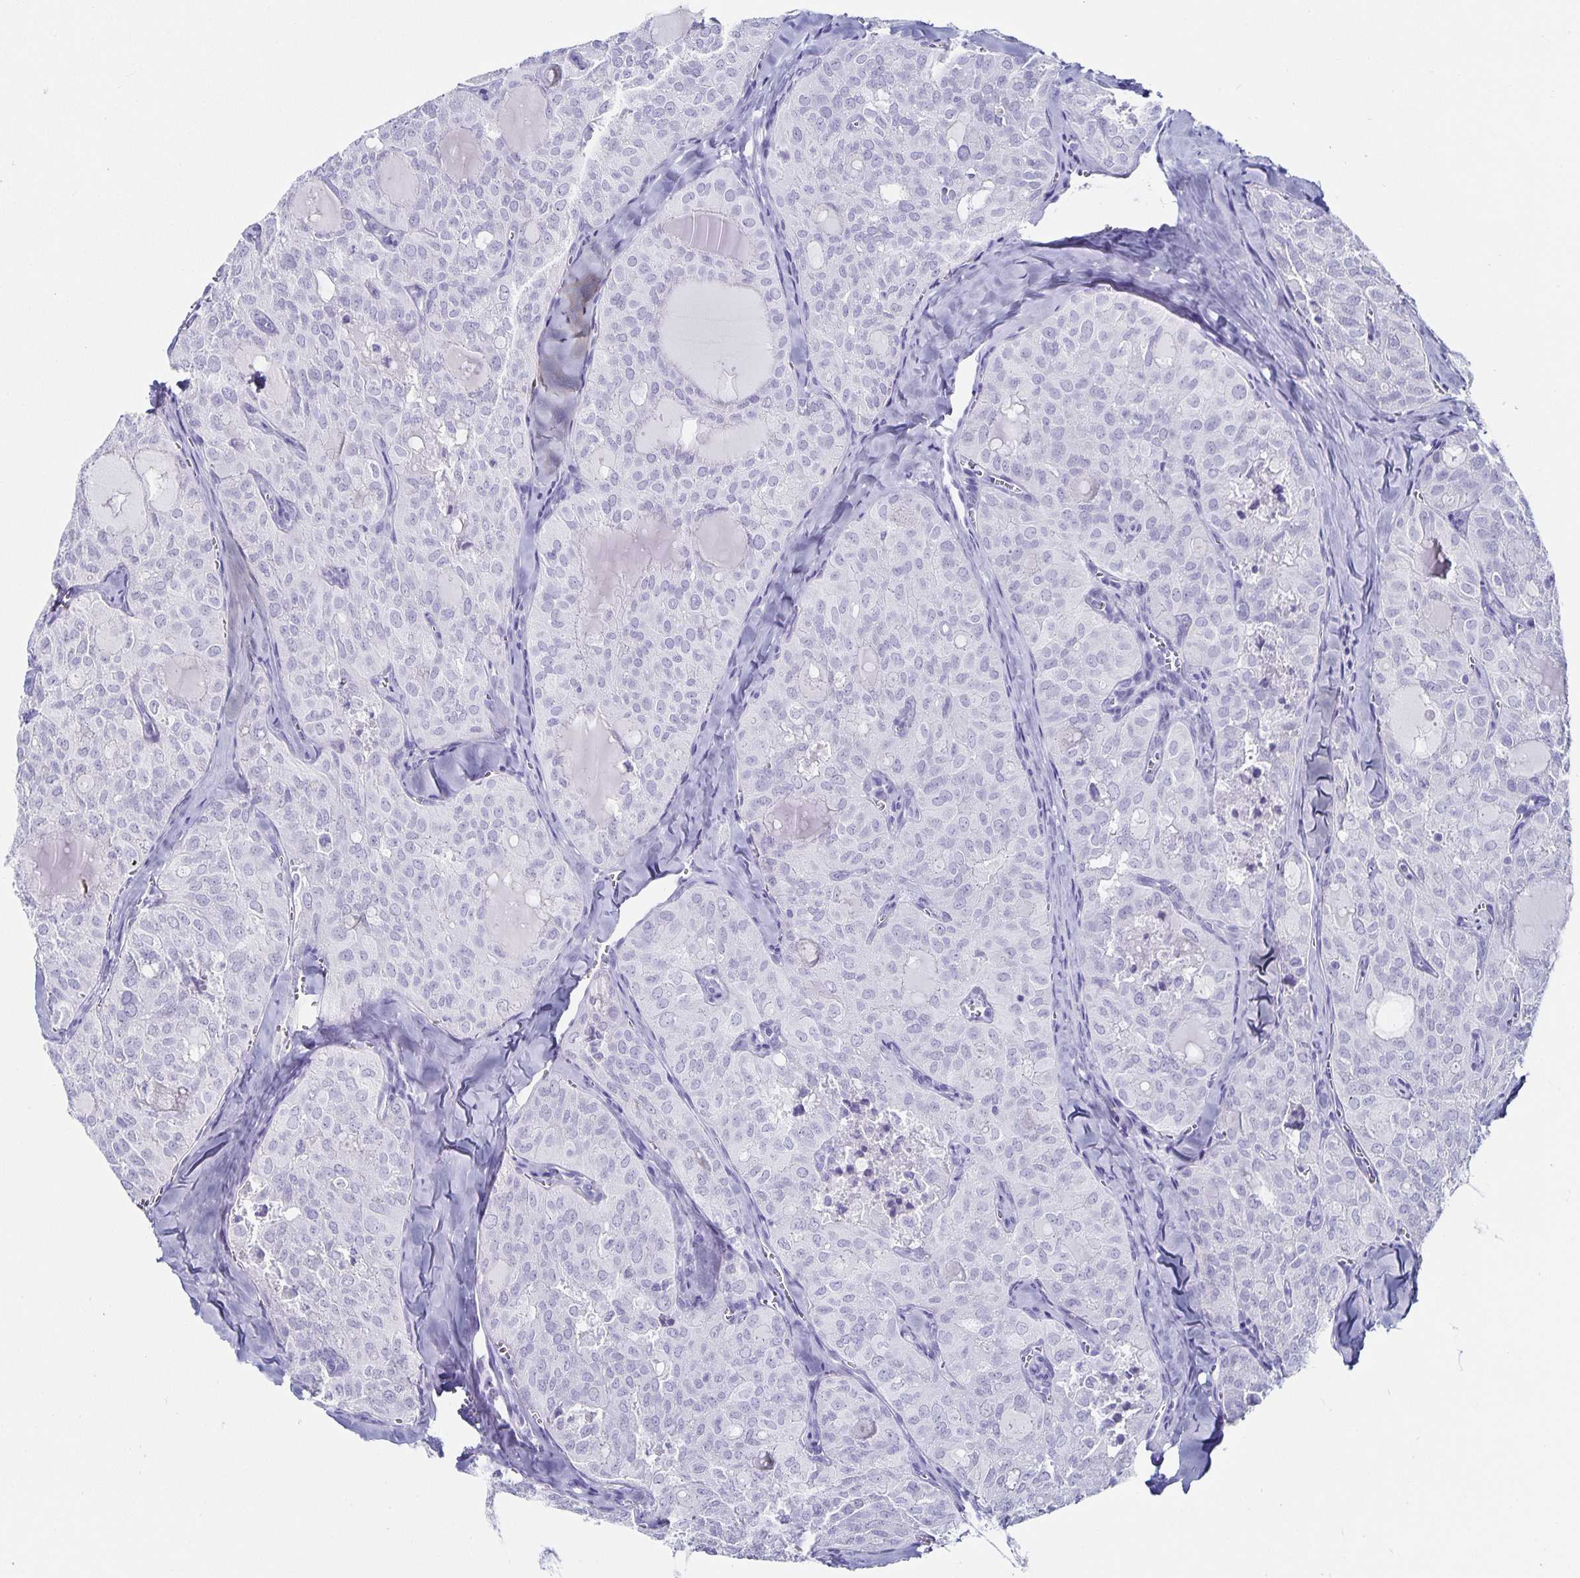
{"staining": {"intensity": "negative", "quantity": "none", "location": "none"}, "tissue": "thyroid cancer", "cell_type": "Tumor cells", "image_type": "cancer", "snomed": [{"axis": "morphology", "description": "Follicular adenoma carcinoma, NOS"}, {"axis": "topography", "description": "Thyroid gland"}], "caption": "High magnification brightfield microscopy of thyroid cancer stained with DAB (3,3'-diaminobenzidine) (brown) and counterstained with hematoxylin (blue): tumor cells show no significant expression.", "gene": "CHGA", "patient": {"sex": "male", "age": 75}}